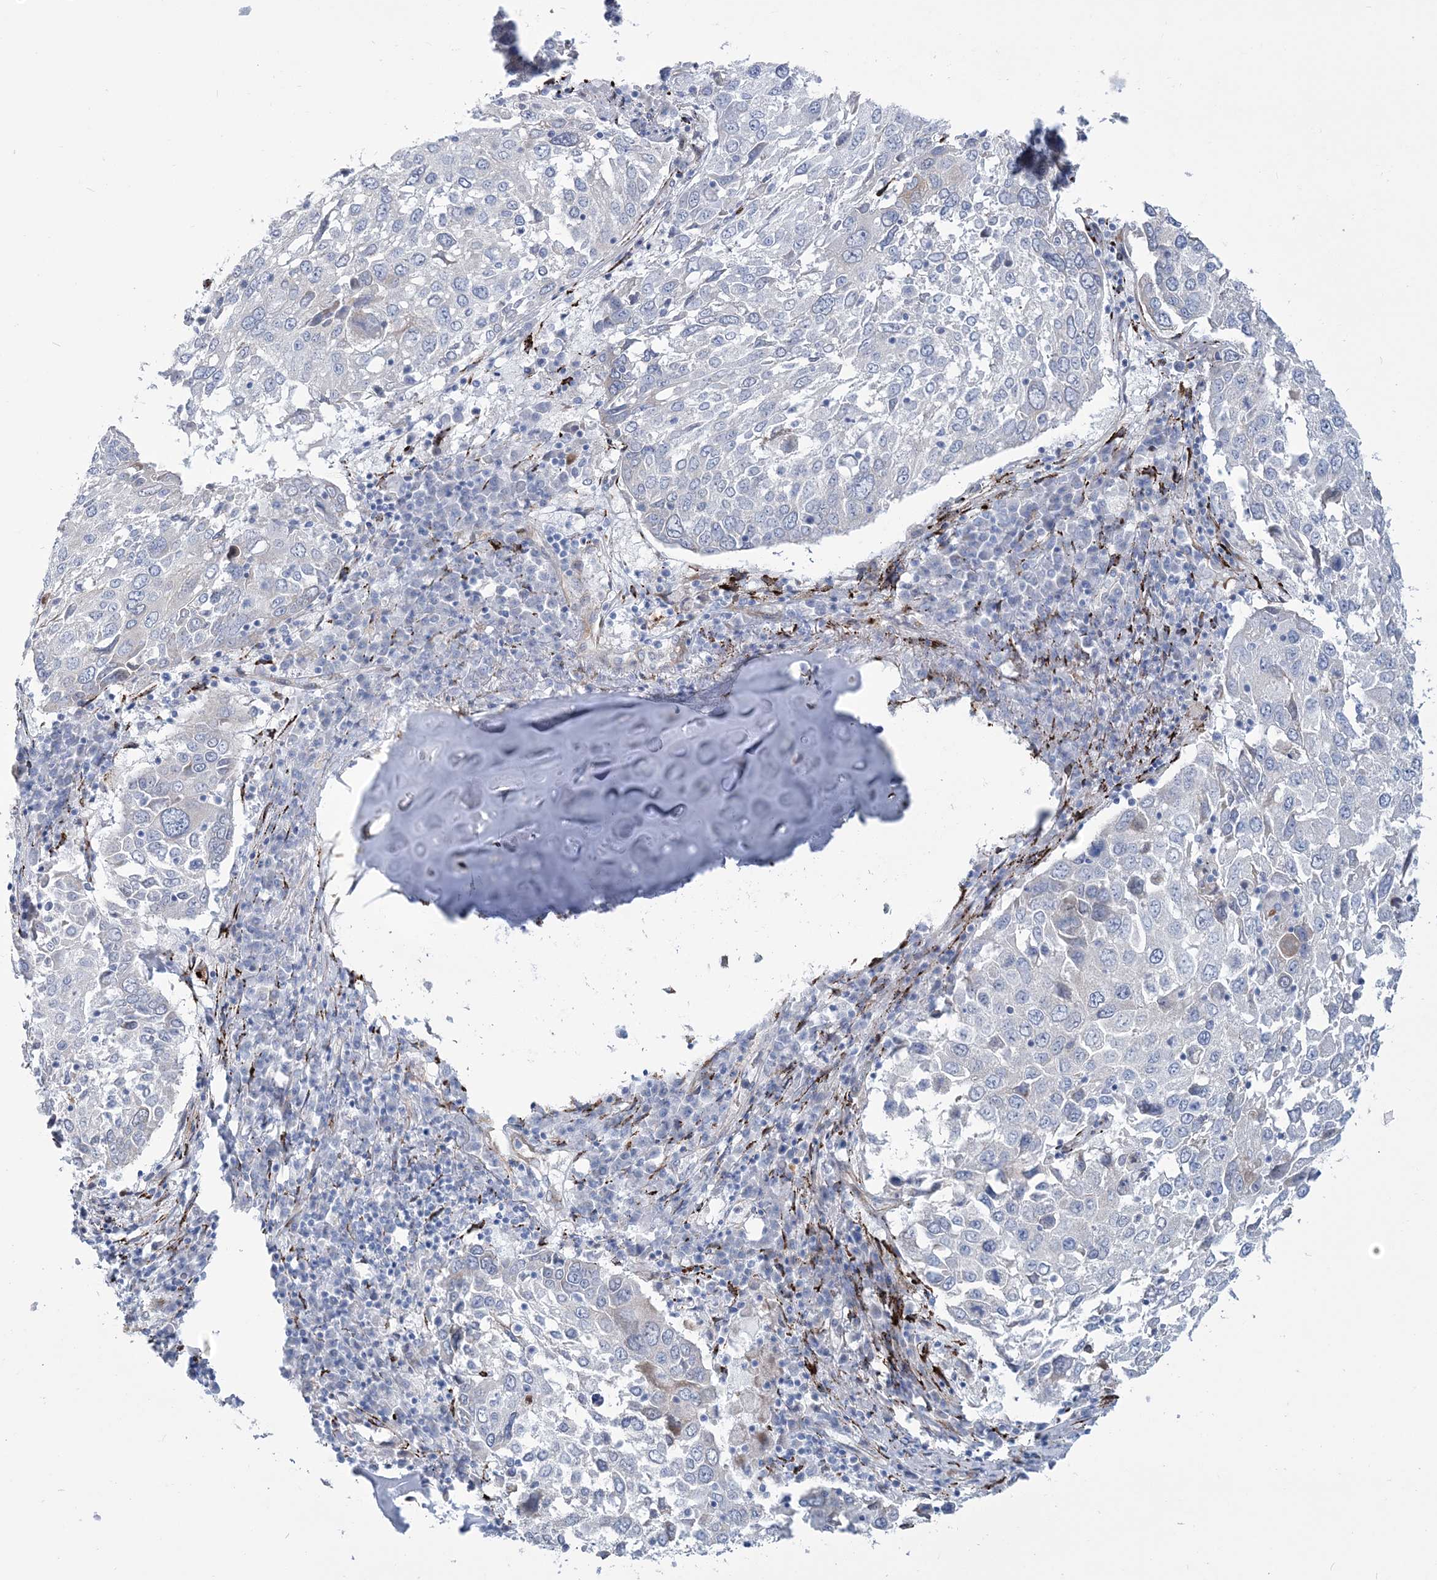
{"staining": {"intensity": "negative", "quantity": "none", "location": "none"}, "tissue": "lung cancer", "cell_type": "Tumor cells", "image_type": "cancer", "snomed": [{"axis": "morphology", "description": "Squamous cell carcinoma, NOS"}, {"axis": "topography", "description": "Lung"}], "caption": "An immunohistochemistry (IHC) photomicrograph of lung cancer (squamous cell carcinoma) is shown. There is no staining in tumor cells of lung cancer (squamous cell carcinoma).", "gene": "RAB11FIP5", "patient": {"sex": "male", "age": 65}}